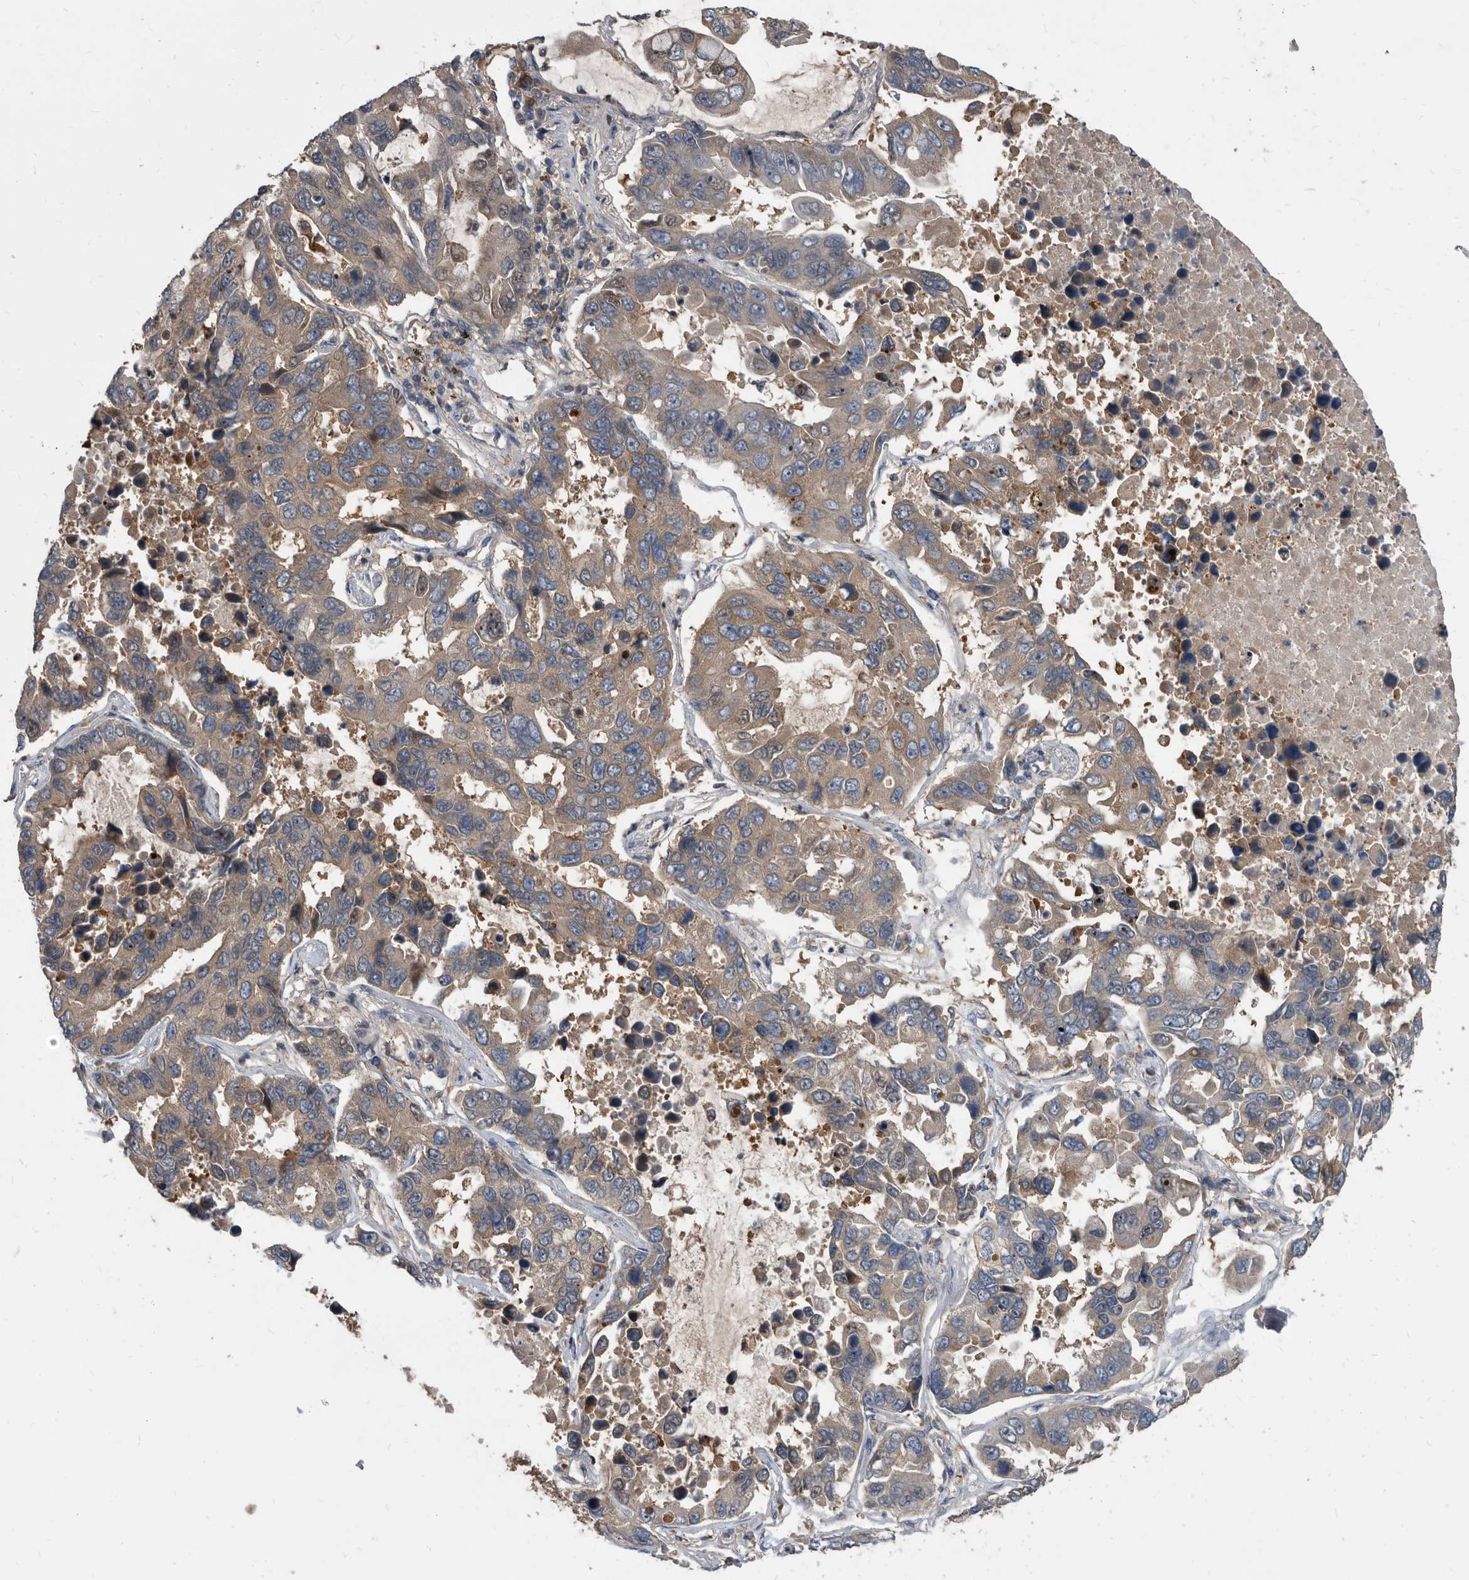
{"staining": {"intensity": "moderate", "quantity": "25%-75%", "location": "cytoplasmic/membranous,nuclear"}, "tissue": "lung cancer", "cell_type": "Tumor cells", "image_type": "cancer", "snomed": [{"axis": "morphology", "description": "Adenocarcinoma, NOS"}, {"axis": "topography", "description": "Lung"}], "caption": "A brown stain labels moderate cytoplasmic/membranous and nuclear staining of a protein in adenocarcinoma (lung) tumor cells.", "gene": "APEH", "patient": {"sex": "male", "age": 64}}